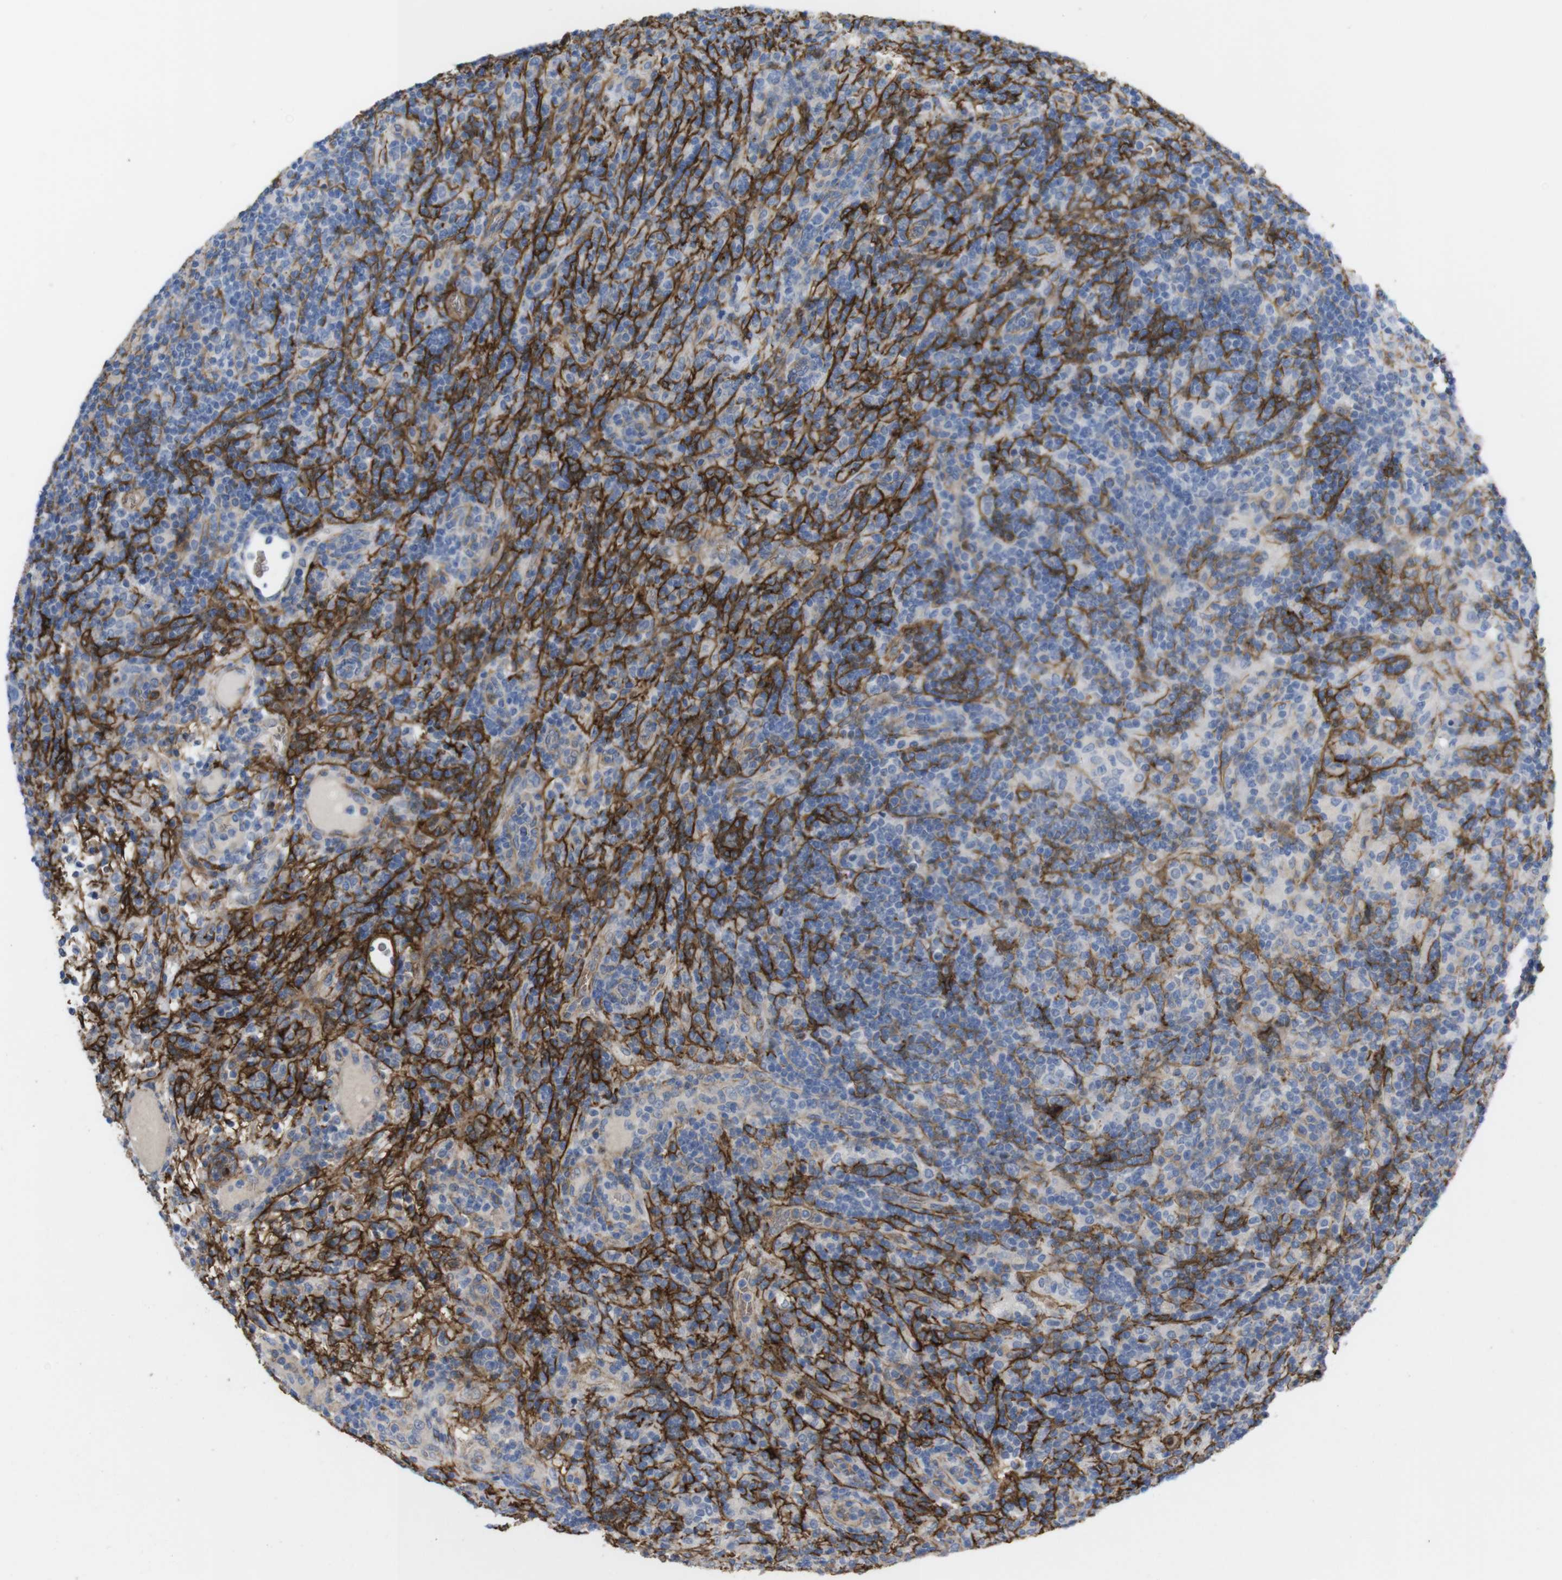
{"staining": {"intensity": "negative", "quantity": "none", "location": "none"}, "tissue": "lymphoma", "cell_type": "Tumor cells", "image_type": "cancer", "snomed": [{"axis": "morphology", "description": "Hodgkin's disease, NOS"}, {"axis": "topography", "description": "Lymph node"}], "caption": "An IHC photomicrograph of Hodgkin's disease is shown. There is no staining in tumor cells of Hodgkin's disease.", "gene": "CYBRD1", "patient": {"sex": "male", "age": 70}}